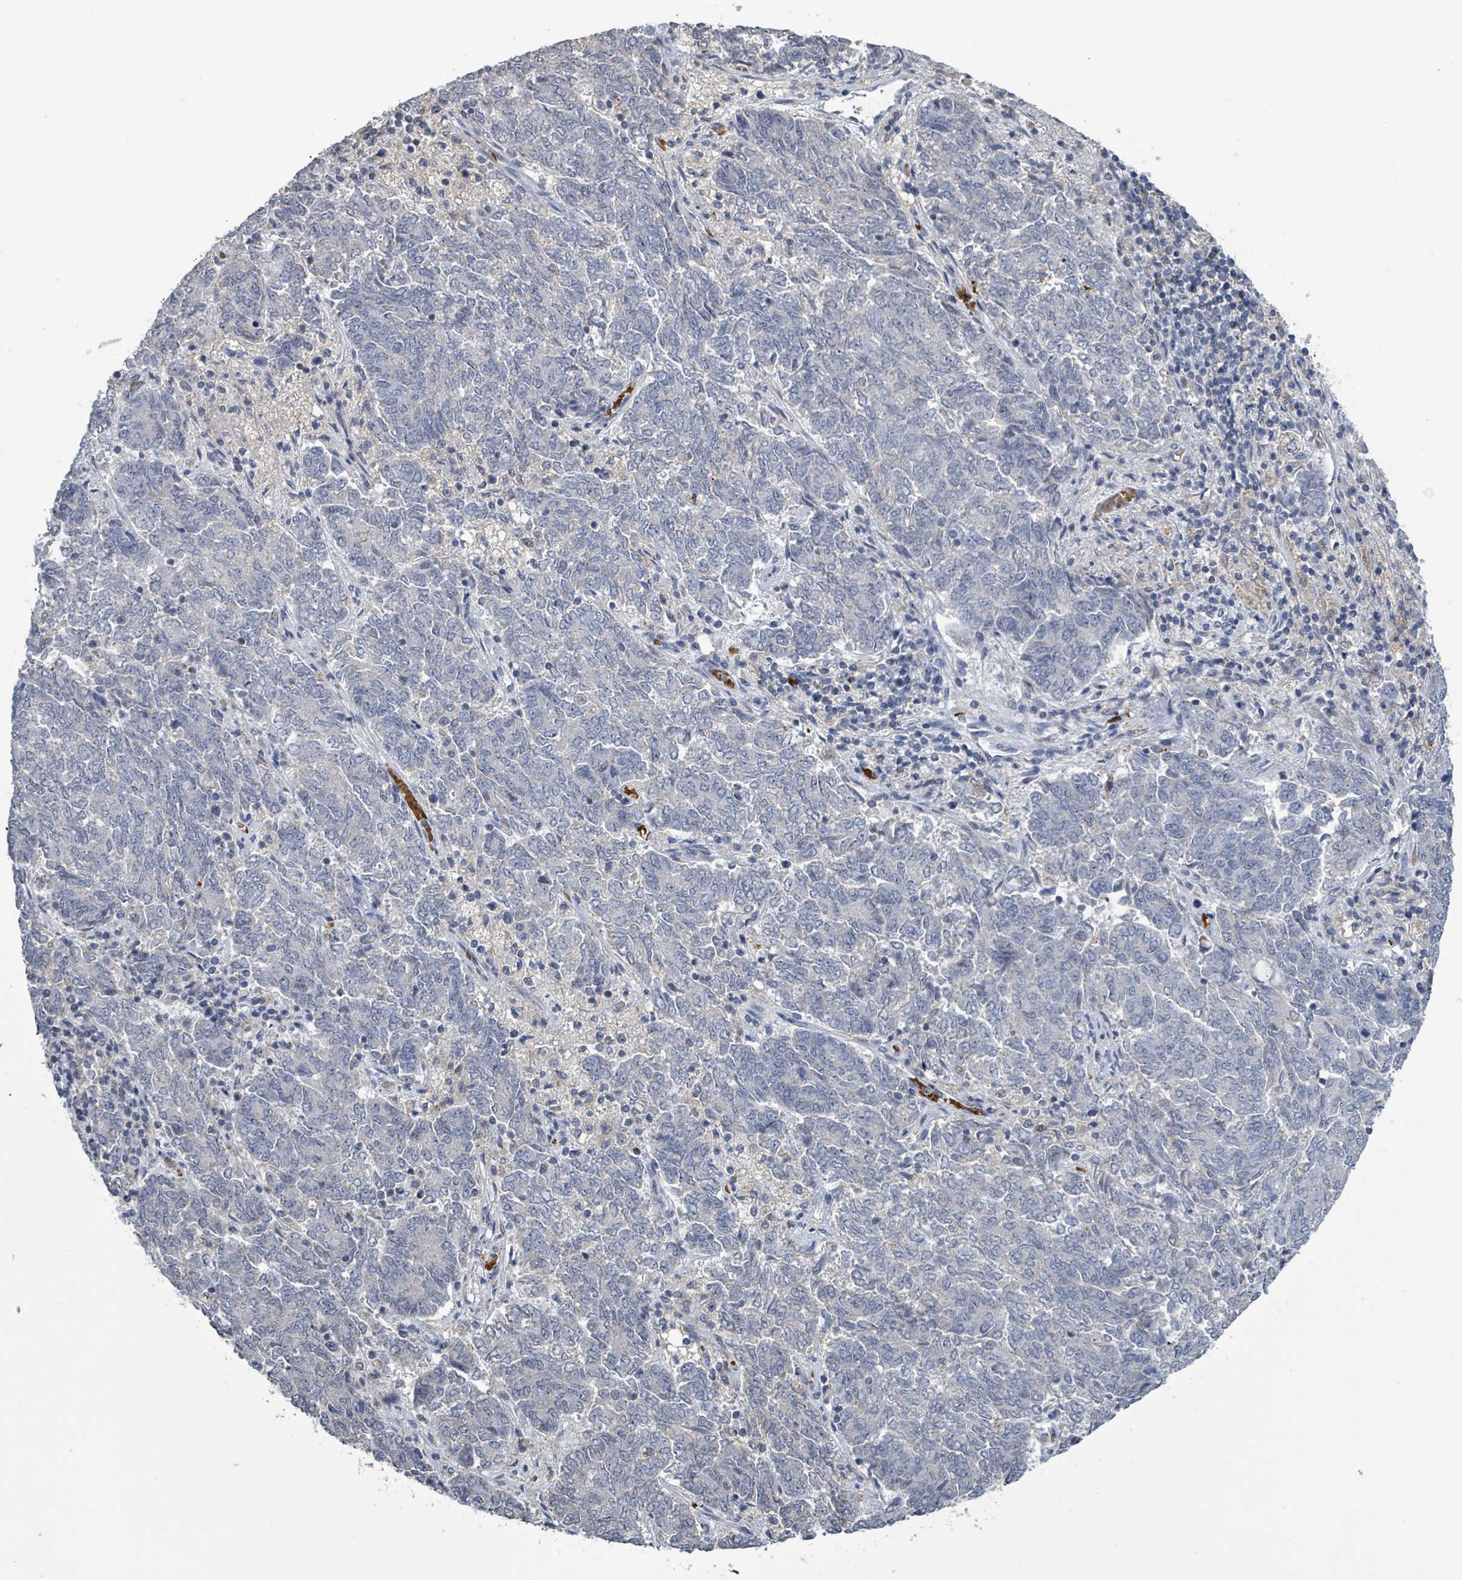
{"staining": {"intensity": "negative", "quantity": "none", "location": "none"}, "tissue": "endometrial cancer", "cell_type": "Tumor cells", "image_type": "cancer", "snomed": [{"axis": "morphology", "description": "Adenocarcinoma, NOS"}, {"axis": "topography", "description": "Endometrium"}], "caption": "DAB immunohistochemical staining of endometrial adenocarcinoma demonstrates no significant expression in tumor cells.", "gene": "SEBOX", "patient": {"sex": "female", "age": 80}}